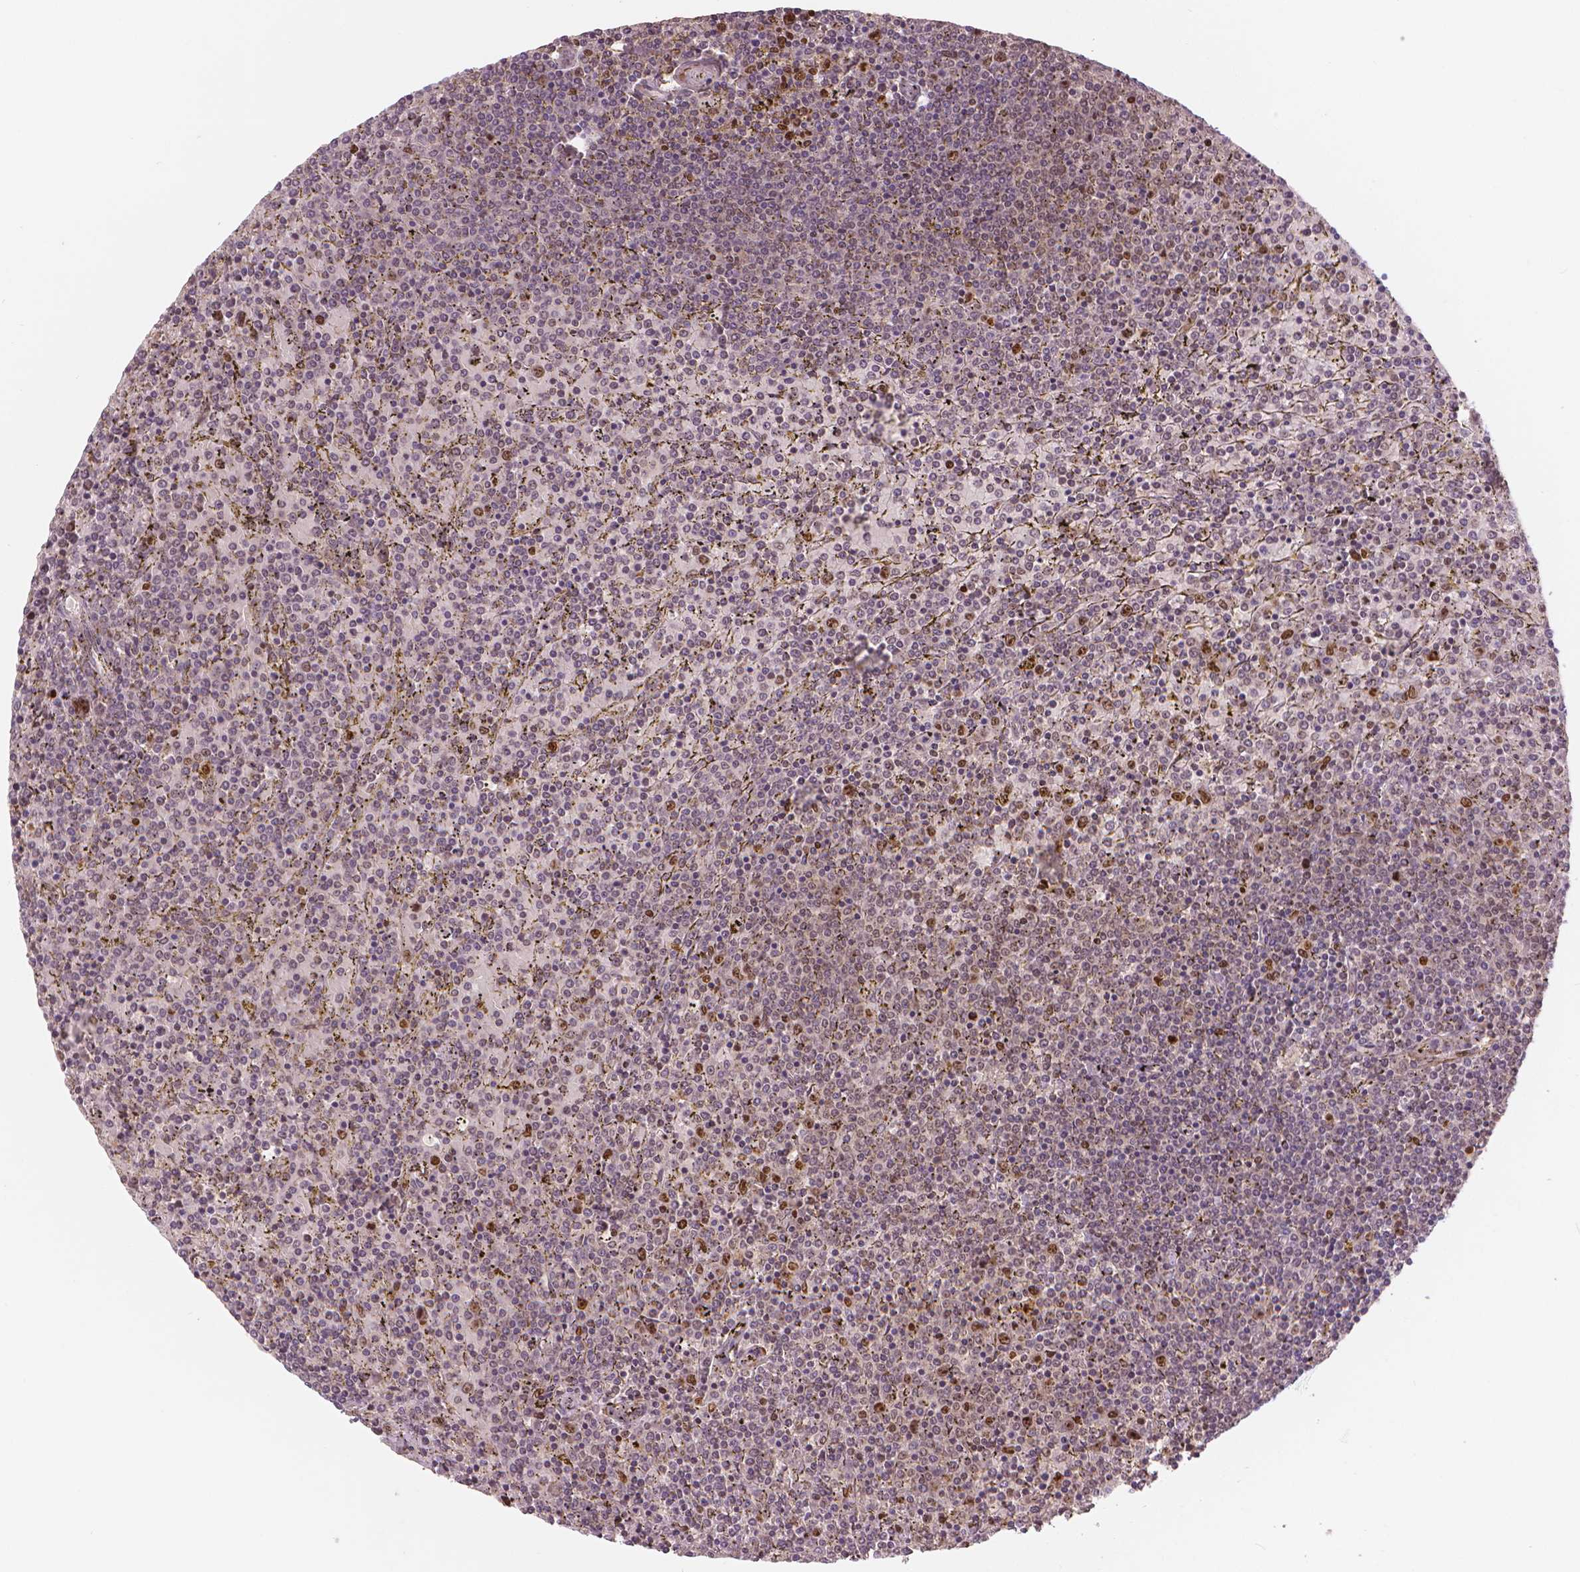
{"staining": {"intensity": "moderate", "quantity": "<25%", "location": "nuclear"}, "tissue": "lymphoma", "cell_type": "Tumor cells", "image_type": "cancer", "snomed": [{"axis": "morphology", "description": "Malignant lymphoma, non-Hodgkin's type, Low grade"}, {"axis": "topography", "description": "Spleen"}], "caption": "Moderate nuclear positivity is appreciated in approximately <25% of tumor cells in low-grade malignant lymphoma, non-Hodgkin's type.", "gene": "NSD2", "patient": {"sex": "female", "age": 77}}